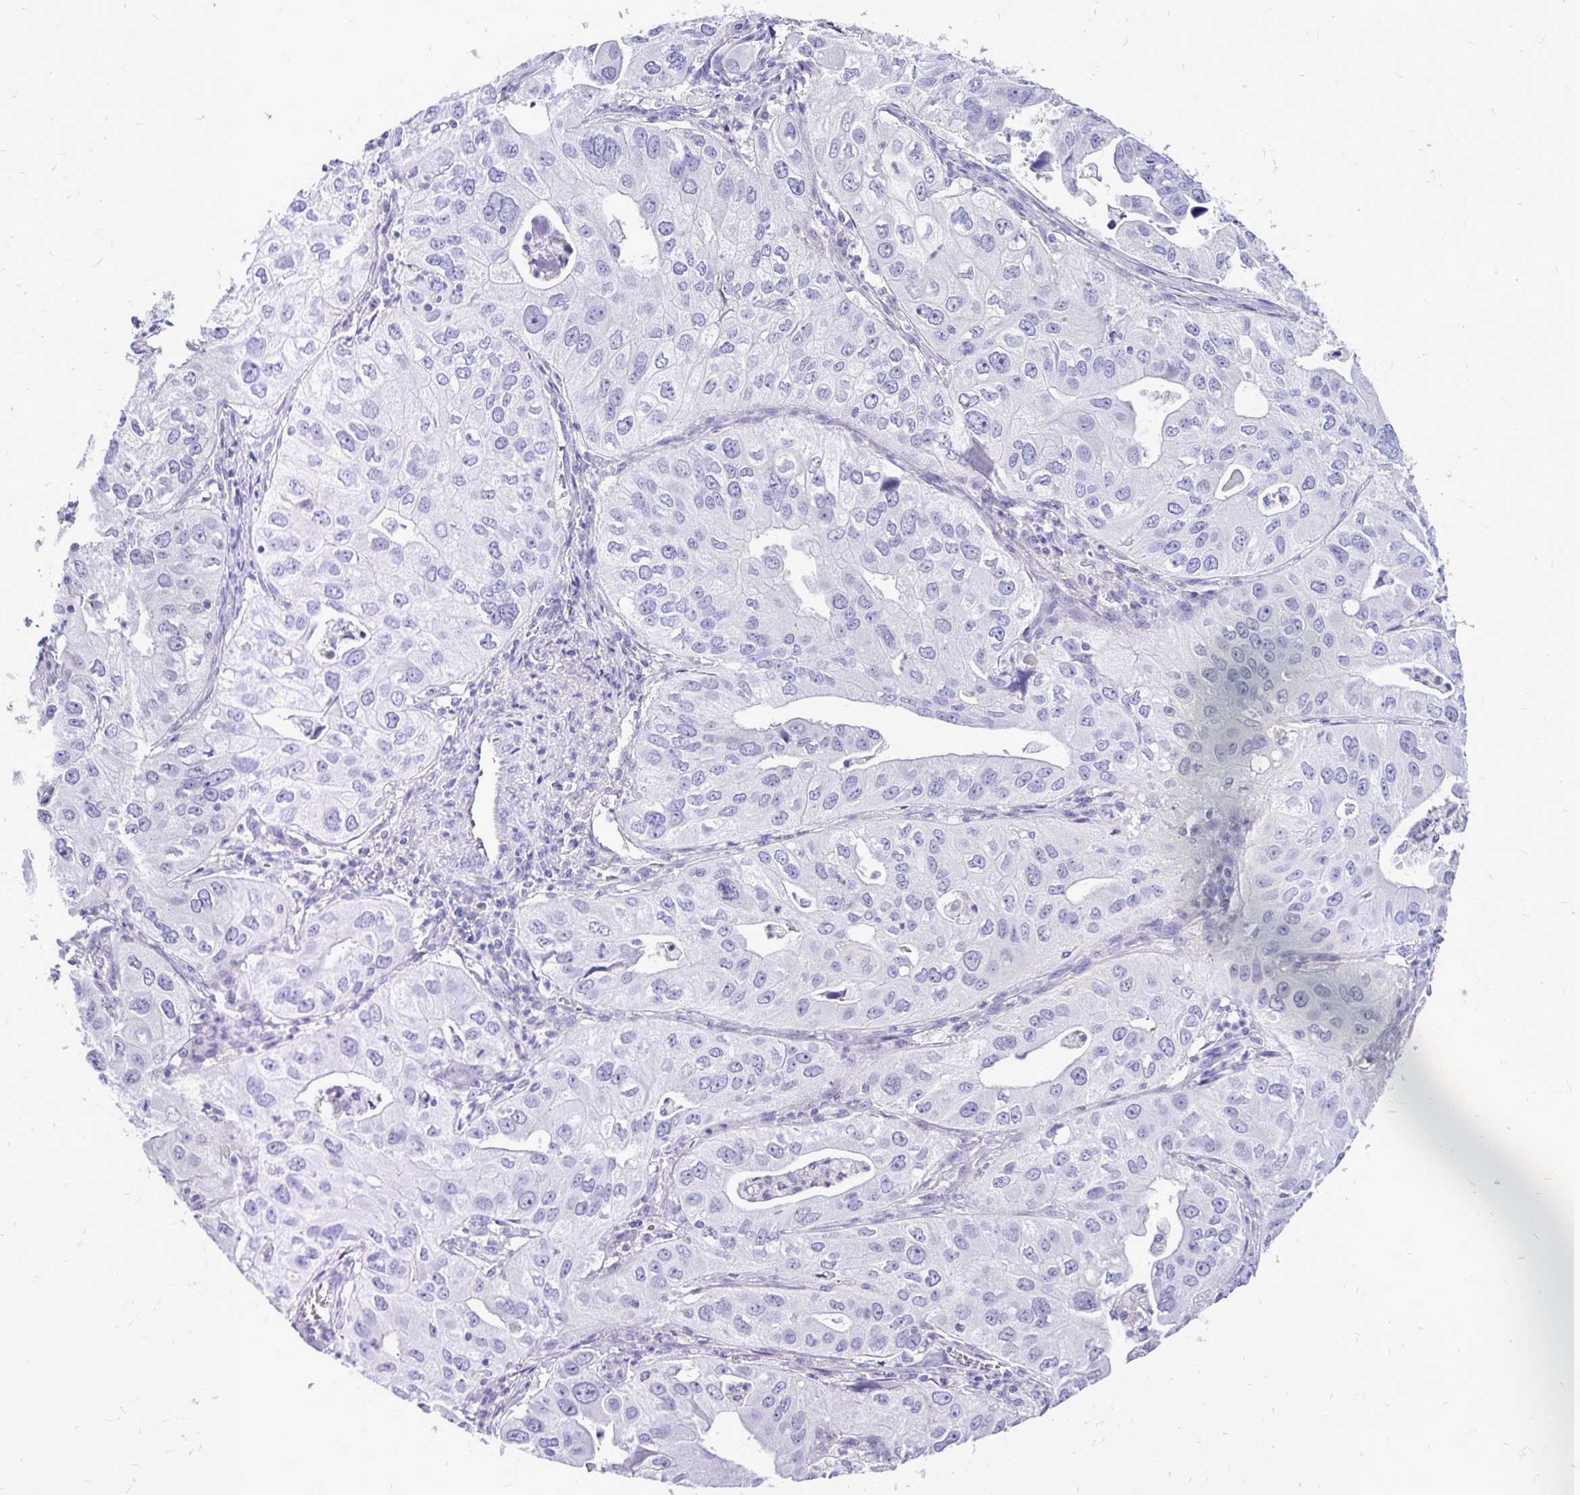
{"staining": {"intensity": "negative", "quantity": "none", "location": "none"}, "tissue": "lung cancer", "cell_type": "Tumor cells", "image_type": "cancer", "snomed": [{"axis": "morphology", "description": "Adenocarcinoma, NOS"}, {"axis": "topography", "description": "Lung"}], "caption": "The photomicrograph exhibits no significant expression in tumor cells of lung adenocarcinoma.", "gene": "MAP1LC3A", "patient": {"sex": "male", "age": 48}}